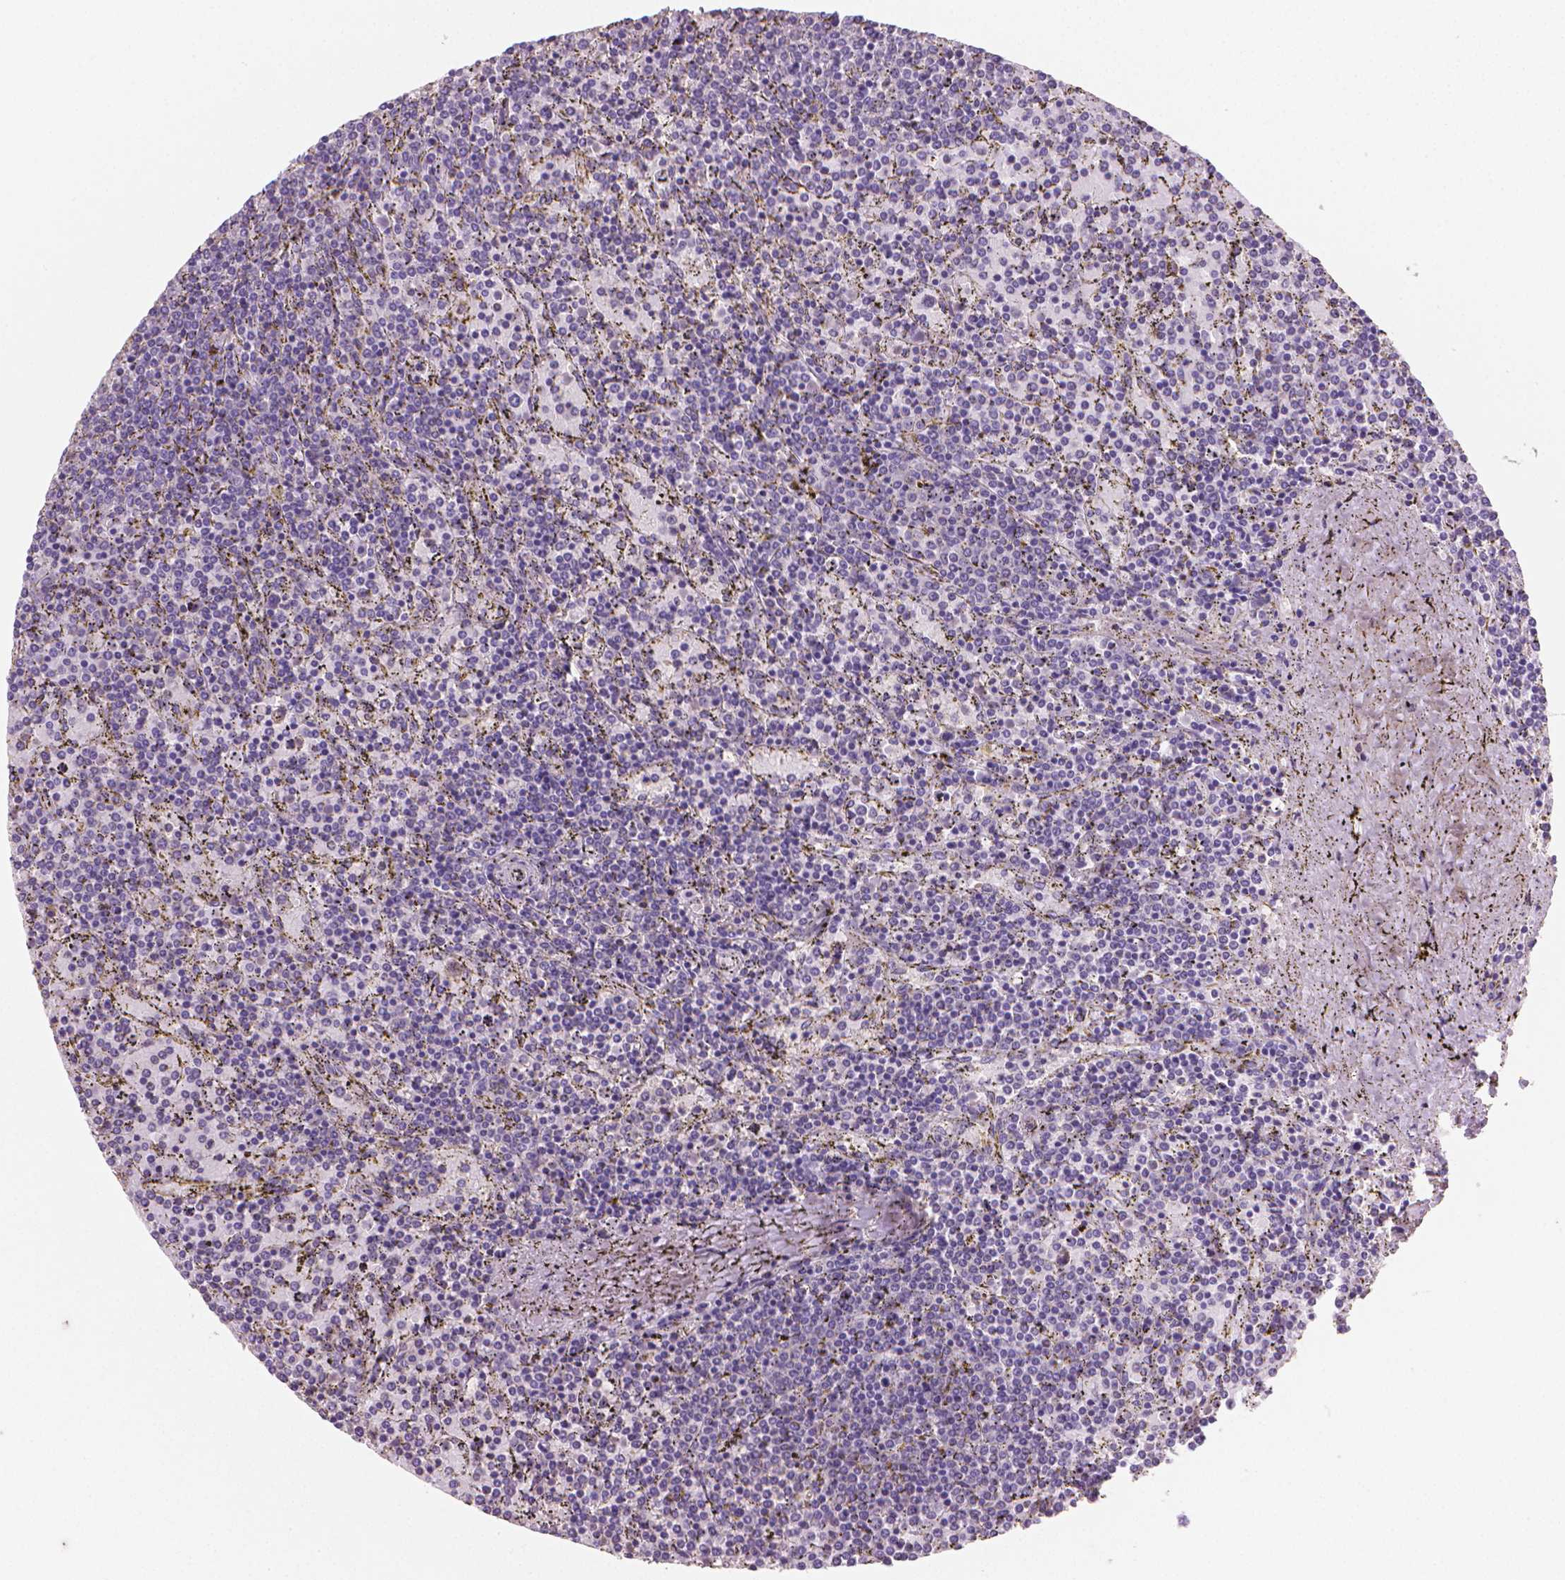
{"staining": {"intensity": "negative", "quantity": "none", "location": "none"}, "tissue": "lymphoma", "cell_type": "Tumor cells", "image_type": "cancer", "snomed": [{"axis": "morphology", "description": "Malignant lymphoma, non-Hodgkin's type, Low grade"}, {"axis": "topography", "description": "Spleen"}], "caption": "An image of lymphoma stained for a protein exhibits no brown staining in tumor cells.", "gene": "CATIP", "patient": {"sex": "female", "age": 77}}